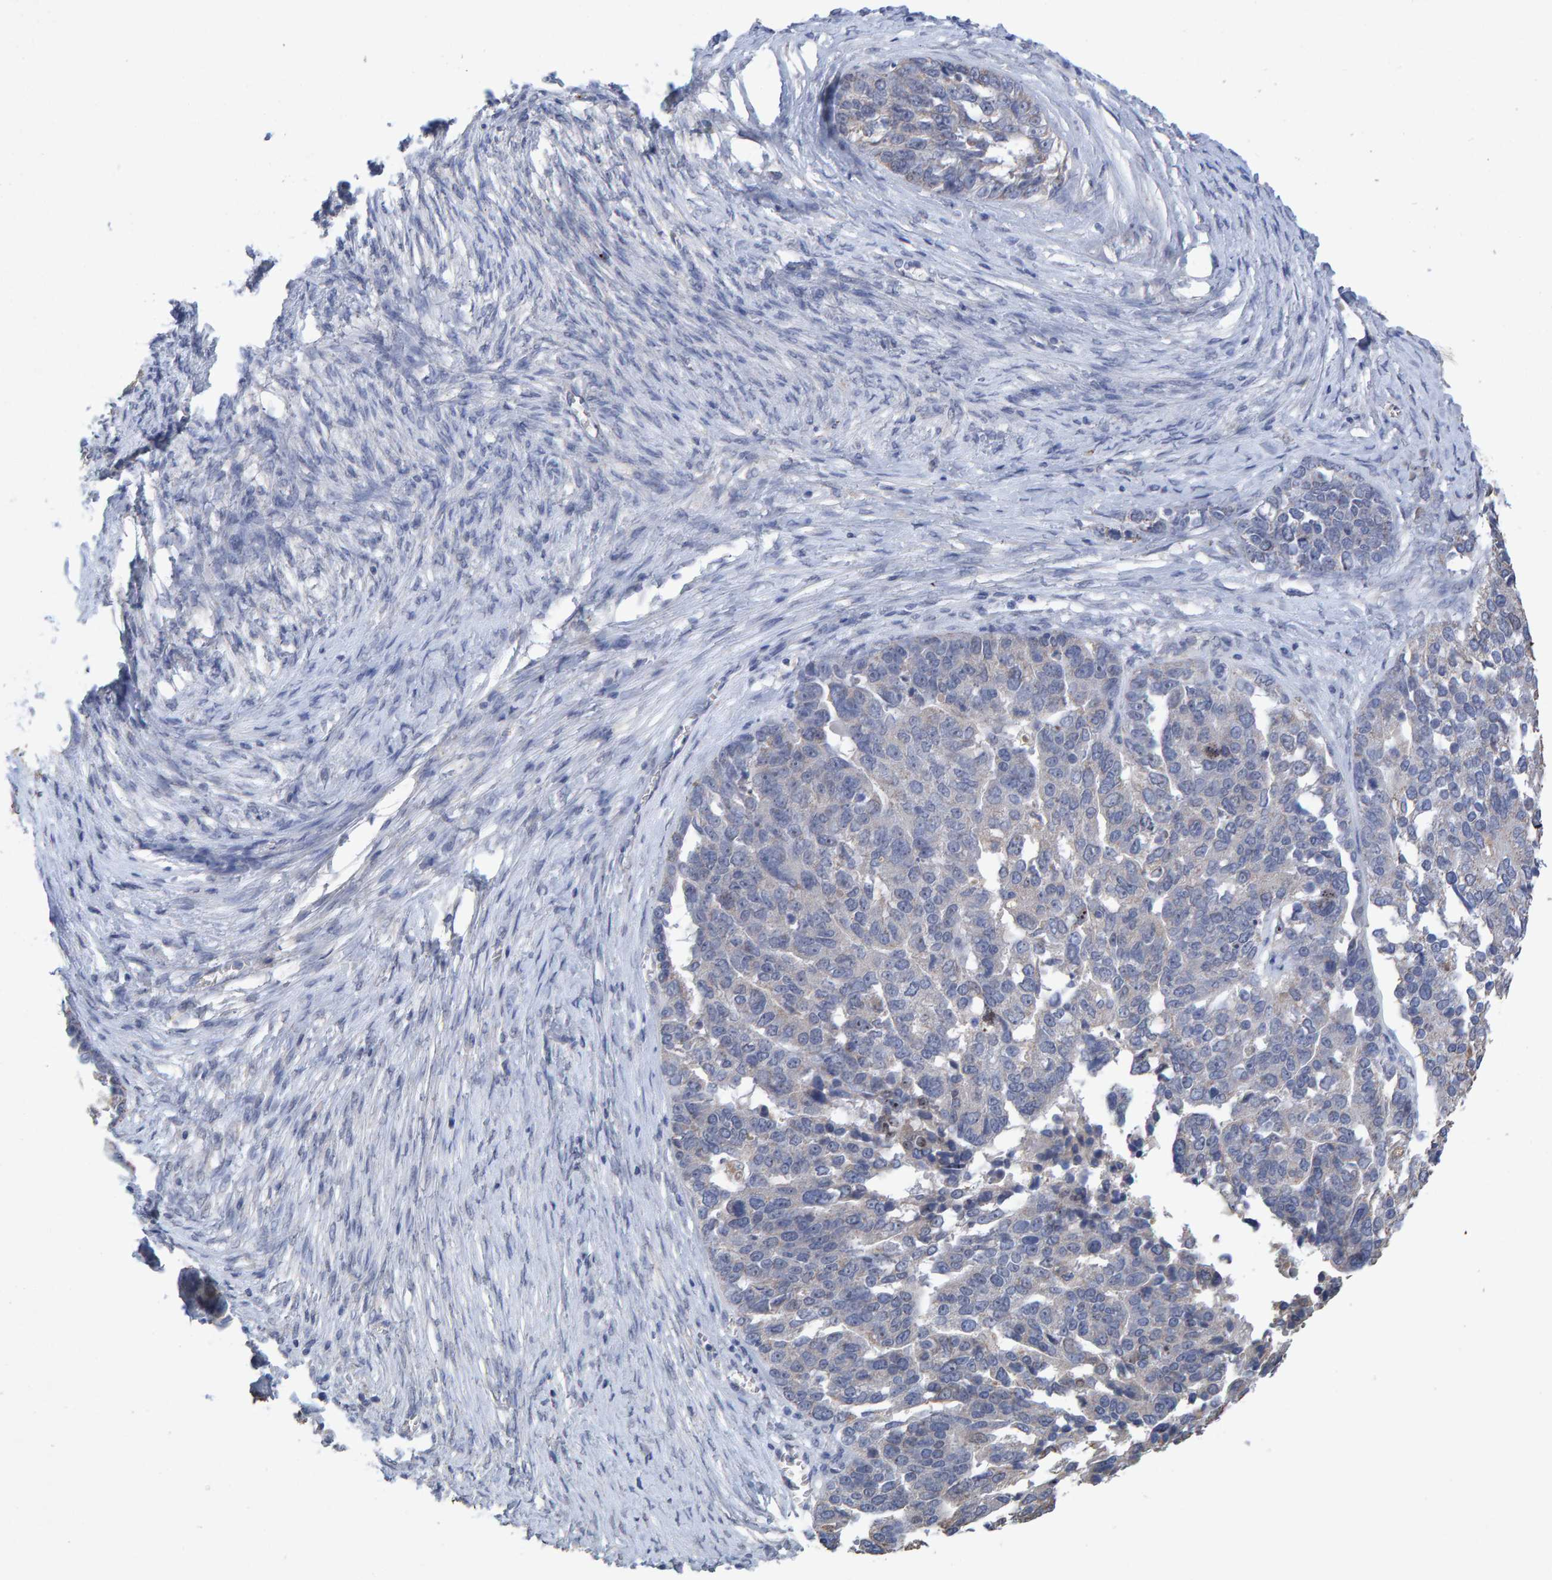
{"staining": {"intensity": "negative", "quantity": "none", "location": "none"}, "tissue": "ovarian cancer", "cell_type": "Tumor cells", "image_type": "cancer", "snomed": [{"axis": "morphology", "description": "Cystadenocarcinoma, serous, NOS"}, {"axis": "topography", "description": "Ovary"}], "caption": "High magnification brightfield microscopy of serous cystadenocarcinoma (ovarian) stained with DAB (brown) and counterstained with hematoxylin (blue): tumor cells show no significant positivity. The staining is performed using DAB (3,3'-diaminobenzidine) brown chromogen with nuclei counter-stained in using hematoxylin.", "gene": "CTH", "patient": {"sex": "female", "age": 44}}